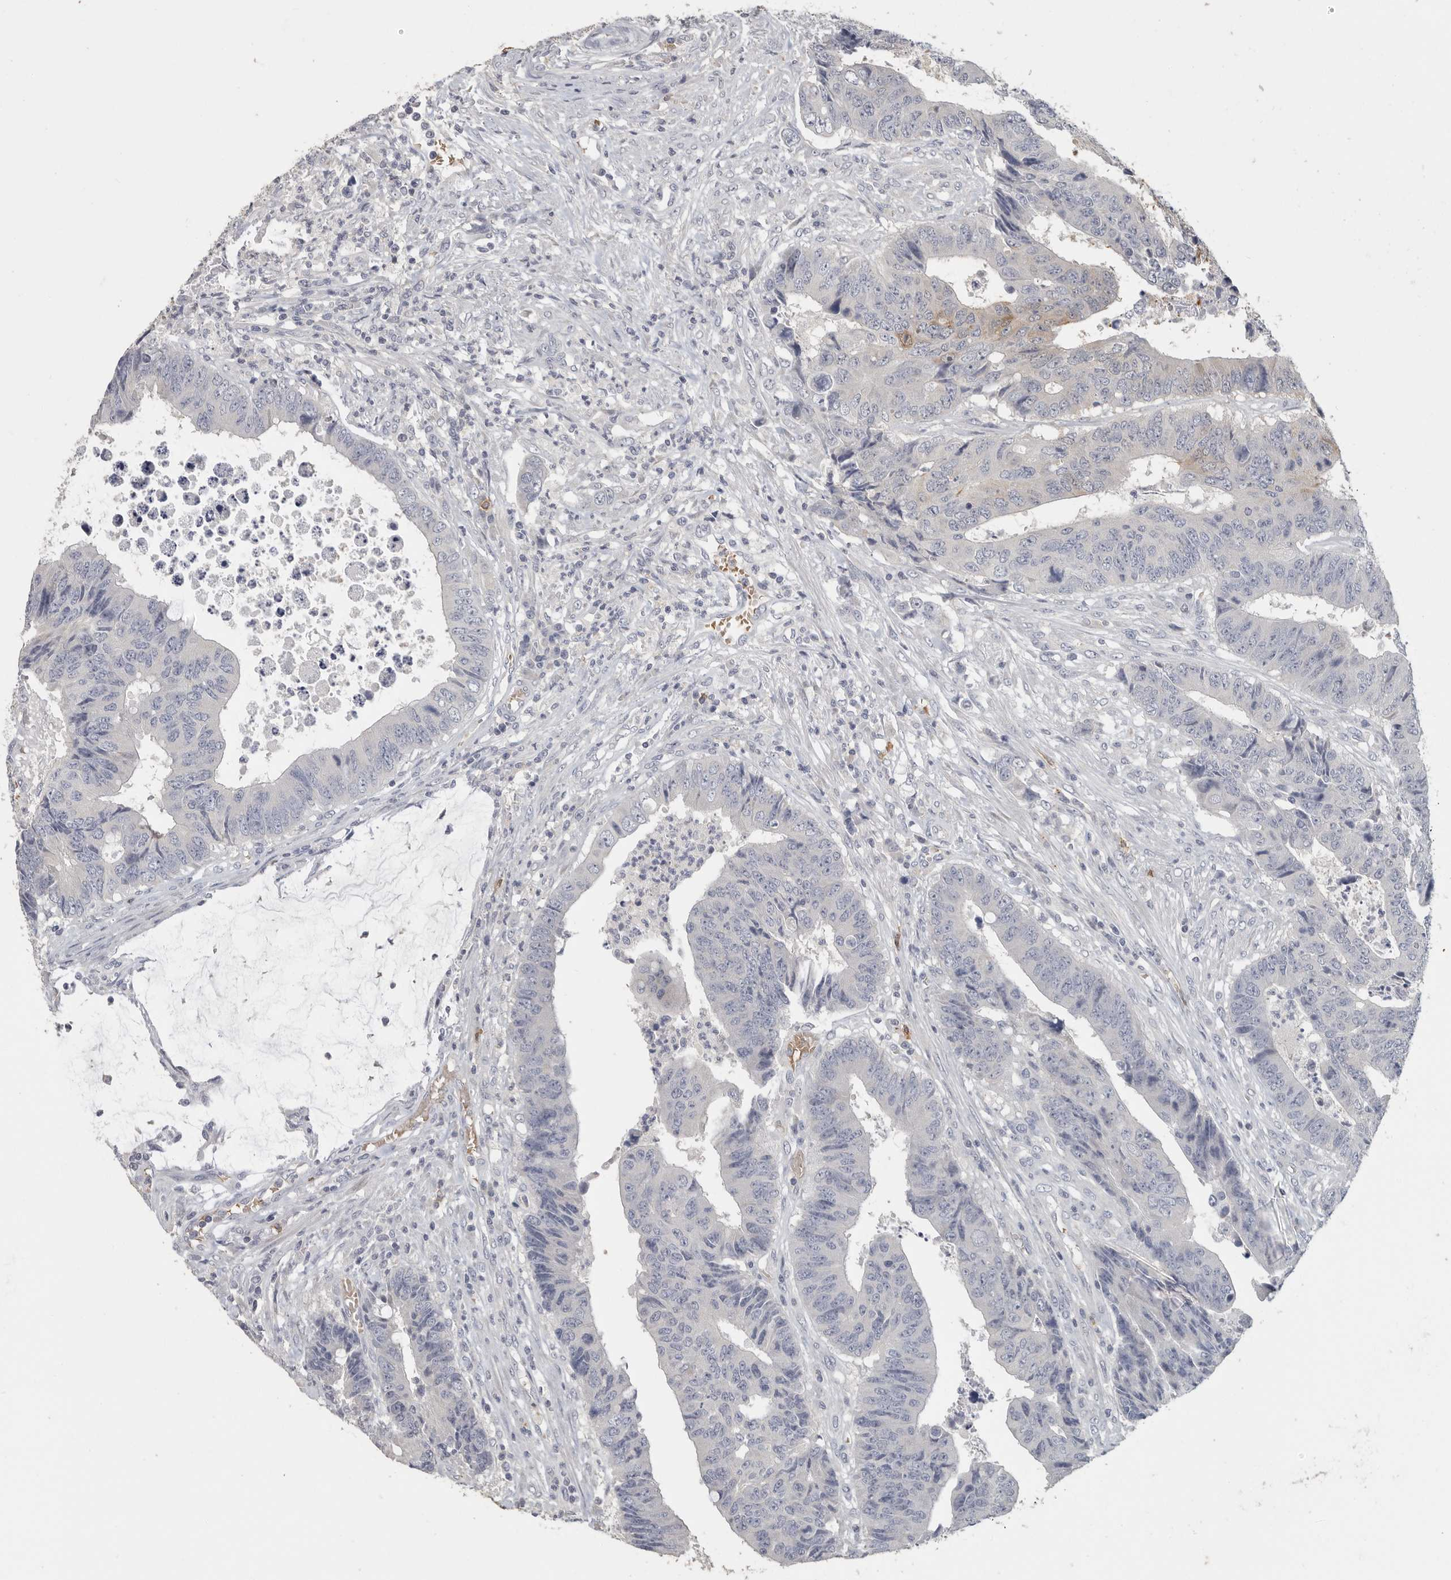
{"staining": {"intensity": "moderate", "quantity": "<25%", "location": "cytoplasmic/membranous"}, "tissue": "colorectal cancer", "cell_type": "Tumor cells", "image_type": "cancer", "snomed": [{"axis": "morphology", "description": "Adenocarcinoma, NOS"}, {"axis": "topography", "description": "Rectum"}], "caption": "Immunohistochemistry (IHC) staining of colorectal cancer, which shows low levels of moderate cytoplasmic/membranous staining in about <25% of tumor cells indicating moderate cytoplasmic/membranous protein staining. The staining was performed using DAB (3,3'-diaminobenzidine) (brown) for protein detection and nuclei were counterstained in hematoxylin (blue).", "gene": "DNAJC11", "patient": {"sex": "male", "age": 84}}